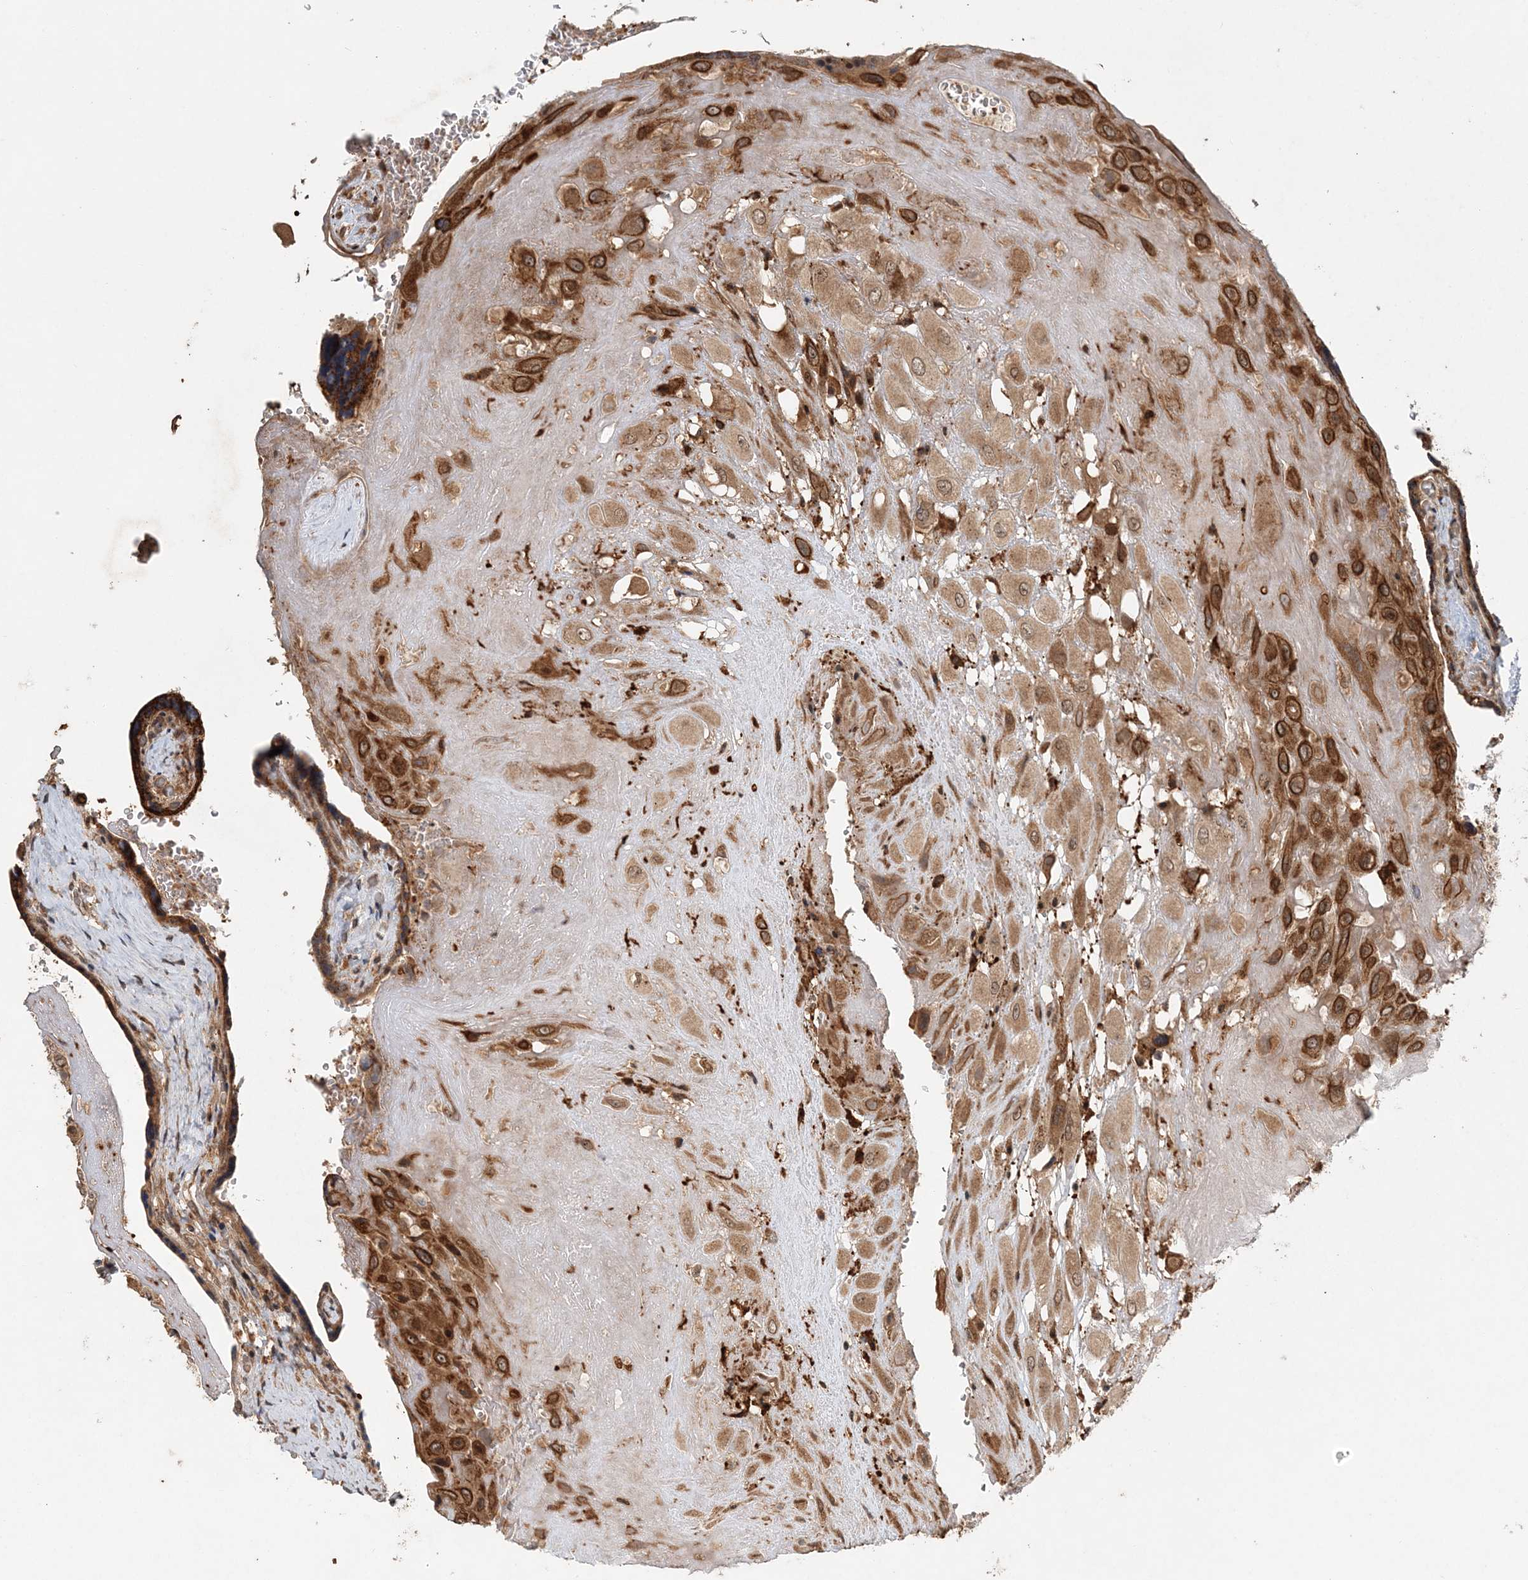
{"staining": {"intensity": "strong", "quantity": ">75%", "location": "cytoplasmic/membranous,nuclear"}, "tissue": "placenta", "cell_type": "Decidual cells", "image_type": "normal", "snomed": [{"axis": "morphology", "description": "Normal tissue, NOS"}, {"axis": "topography", "description": "Placenta"}], "caption": "Strong cytoplasmic/membranous,nuclear expression is present in about >75% of decidual cells in benign placenta.", "gene": "UBTD2", "patient": {"sex": "female", "age": 37}}